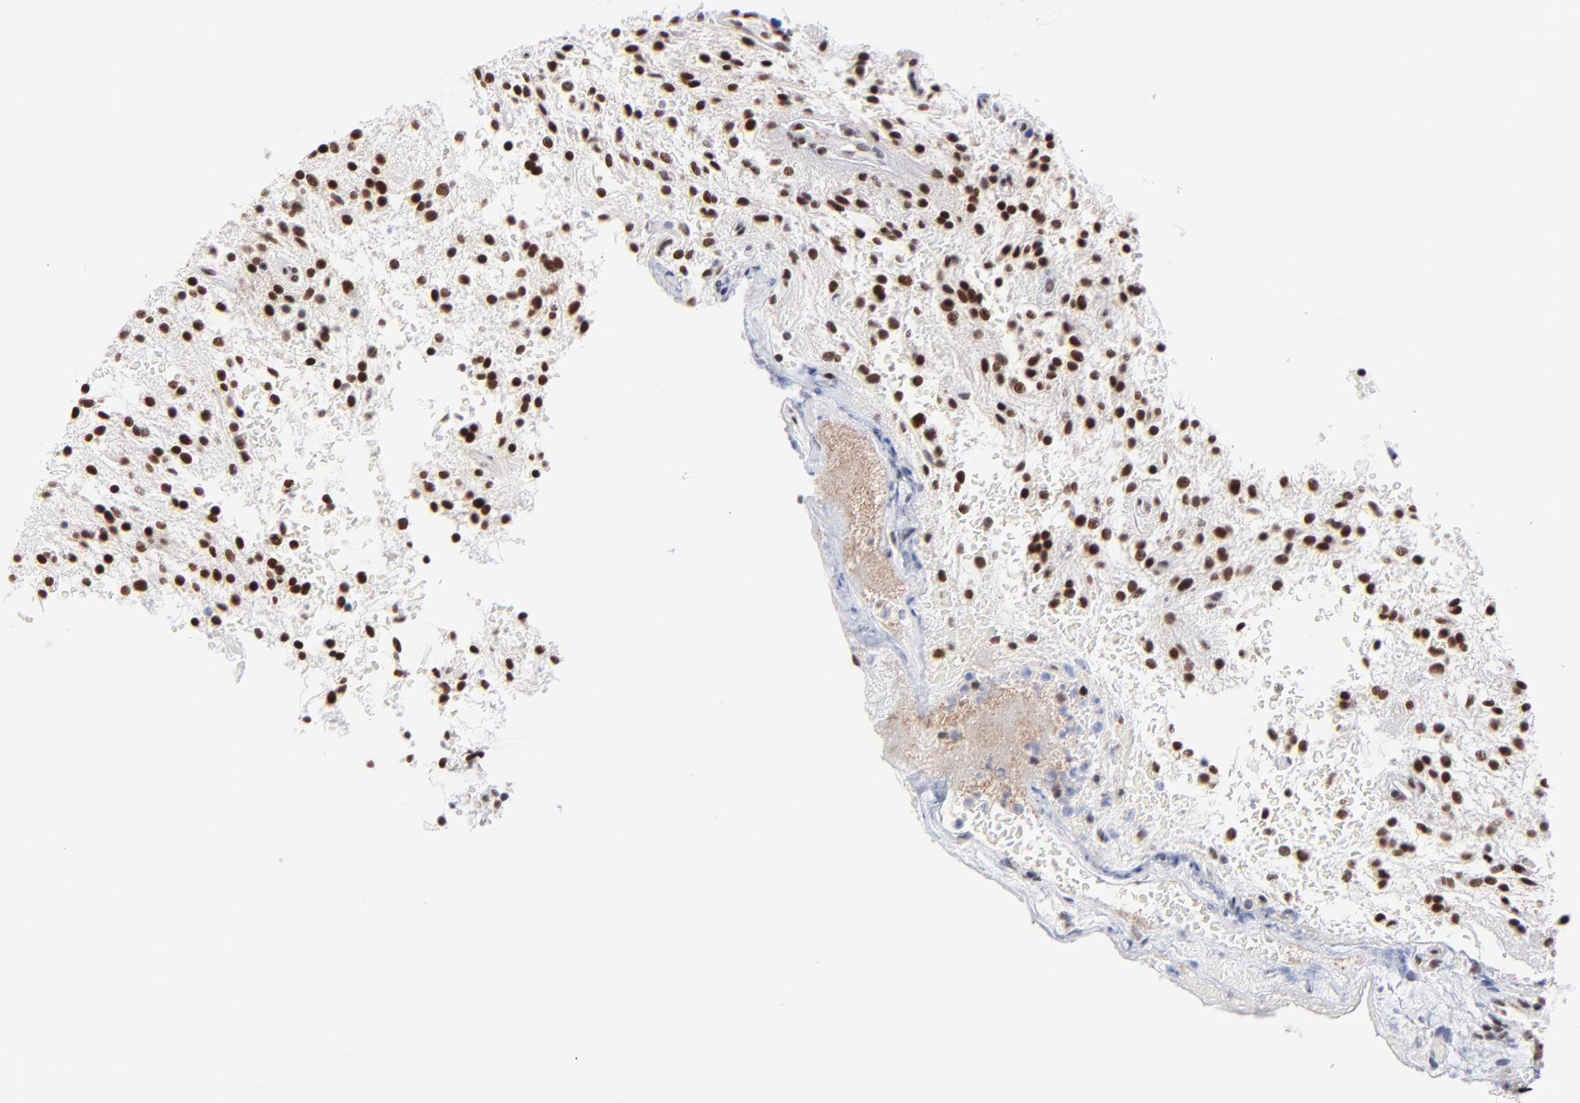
{"staining": {"intensity": "strong", "quantity": ">75%", "location": "nuclear"}, "tissue": "glioma", "cell_type": "Tumor cells", "image_type": "cancer", "snomed": [{"axis": "morphology", "description": "Glioma, malignant, NOS"}, {"axis": "topography", "description": "Cerebellum"}], "caption": "Glioma stained for a protein exhibits strong nuclear positivity in tumor cells.", "gene": "ZMYM3", "patient": {"sex": "female", "age": 10}}